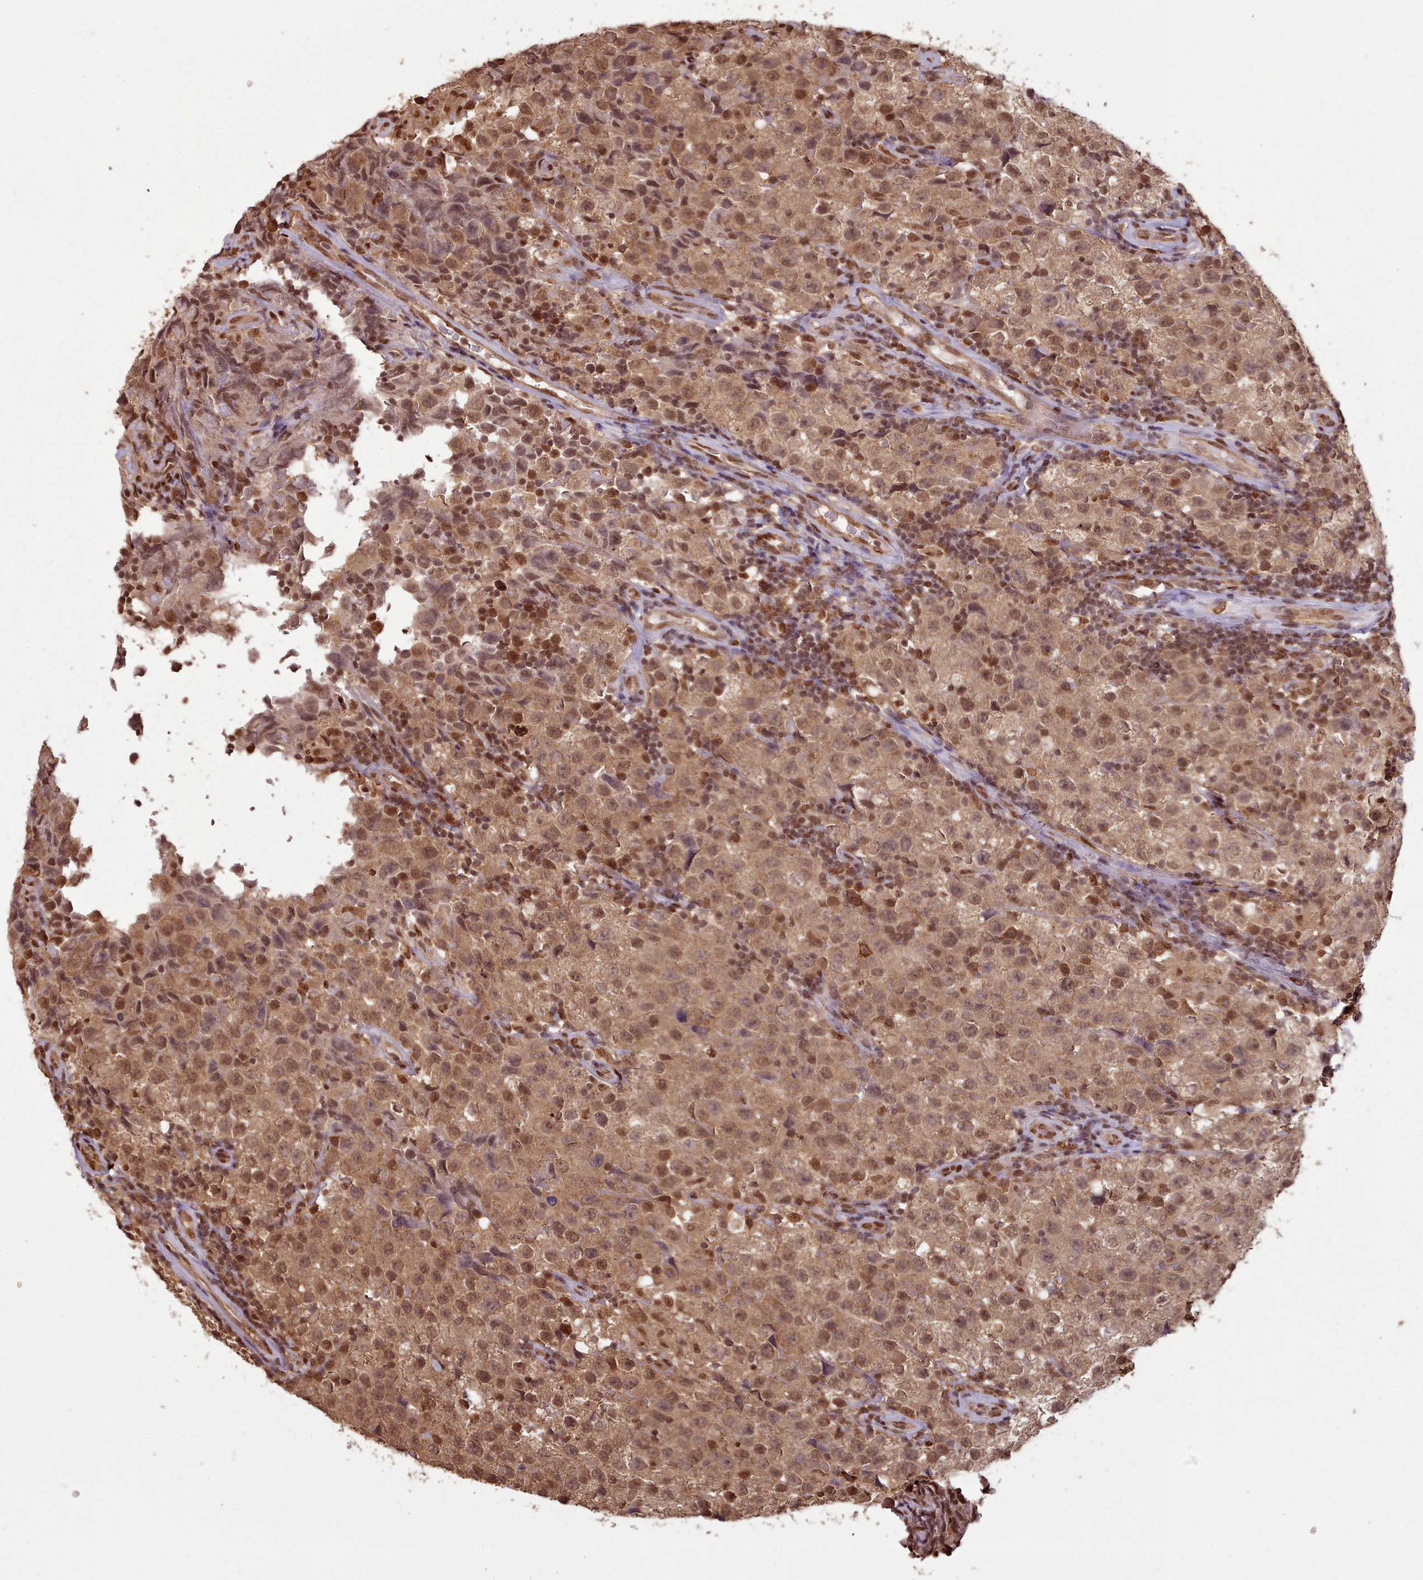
{"staining": {"intensity": "moderate", "quantity": ">75%", "location": "cytoplasmic/membranous,nuclear"}, "tissue": "testis cancer", "cell_type": "Tumor cells", "image_type": "cancer", "snomed": [{"axis": "morphology", "description": "Seminoma, NOS"}, {"axis": "morphology", "description": "Carcinoma, Embryonal, NOS"}, {"axis": "topography", "description": "Testis"}], "caption": "Immunohistochemistry (IHC) photomicrograph of human testis embryonal carcinoma stained for a protein (brown), which exhibits medium levels of moderate cytoplasmic/membranous and nuclear positivity in approximately >75% of tumor cells.", "gene": "RPS27A", "patient": {"sex": "male", "age": 41}}